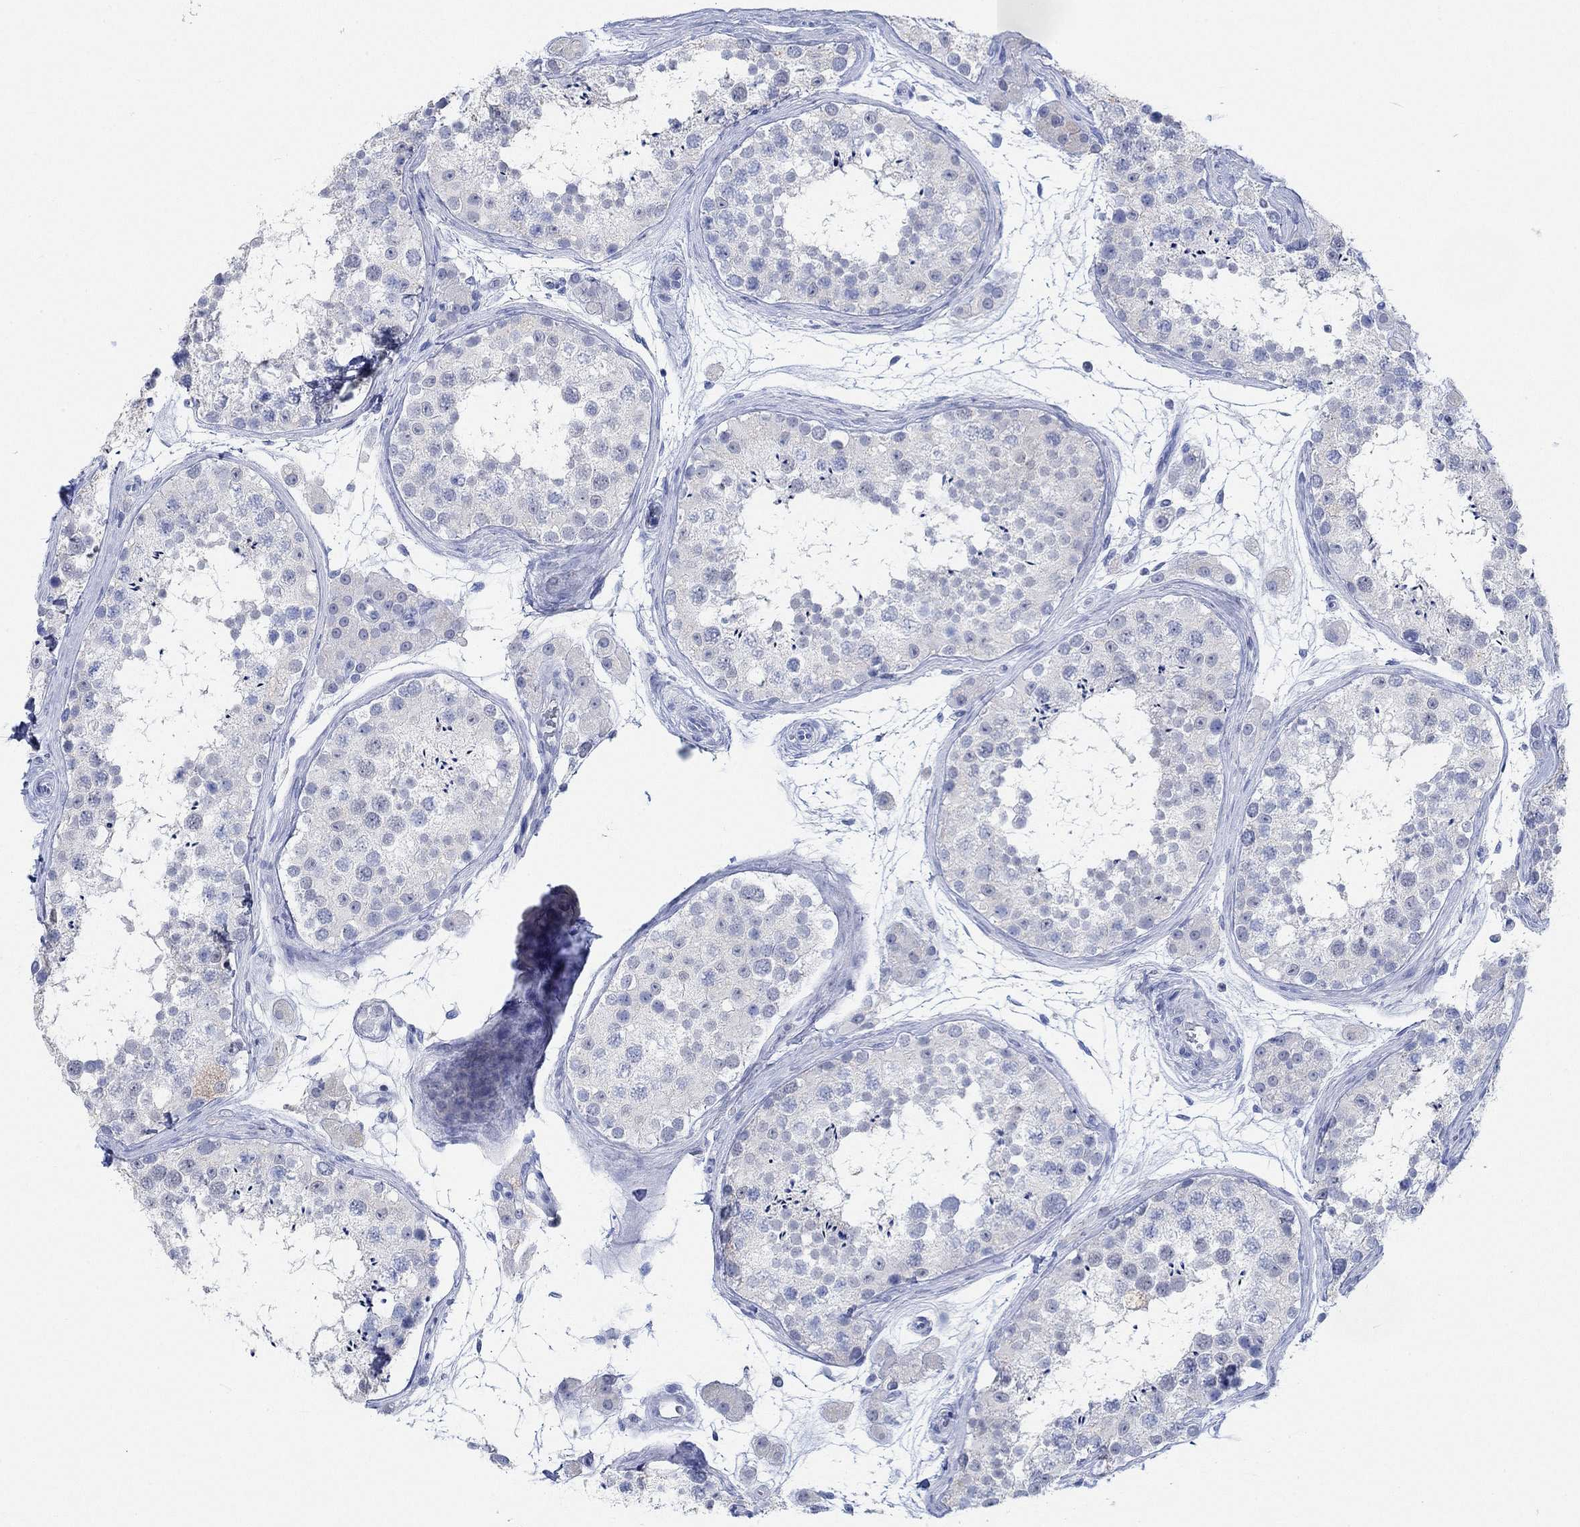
{"staining": {"intensity": "negative", "quantity": "none", "location": "none"}, "tissue": "testis", "cell_type": "Cells in seminiferous ducts", "image_type": "normal", "snomed": [{"axis": "morphology", "description": "Normal tissue, NOS"}, {"axis": "topography", "description": "Testis"}], "caption": "Immunohistochemistry image of benign testis: human testis stained with DAB demonstrates no significant protein positivity in cells in seminiferous ducts.", "gene": "PPP1R17", "patient": {"sex": "male", "age": 41}}